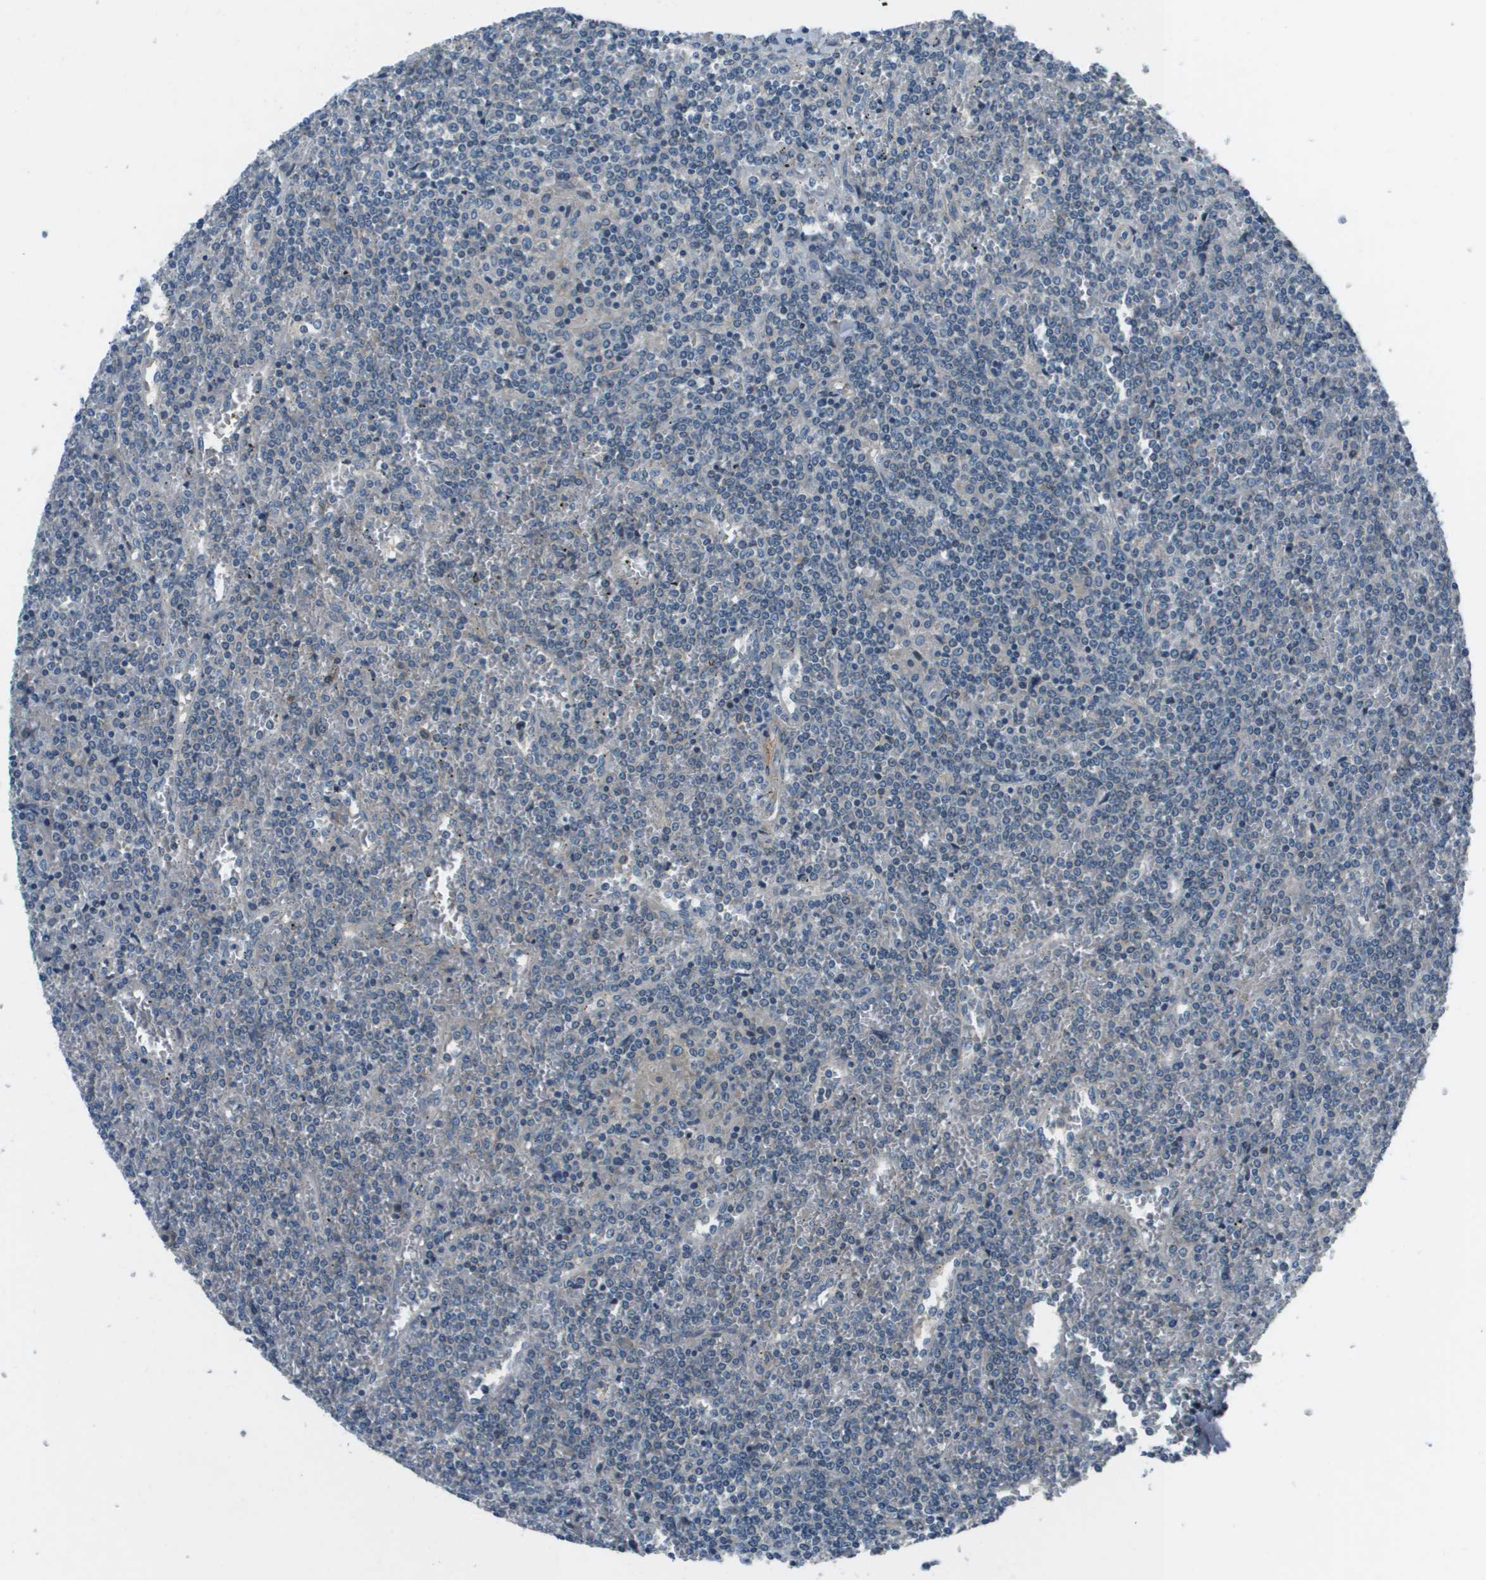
{"staining": {"intensity": "negative", "quantity": "none", "location": "none"}, "tissue": "lymphoma", "cell_type": "Tumor cells", "image_type": "cancer", "snomed": [{"axis": "morphology", "description": "Malignant lymphoma, non-Hodgkin's type, Low grade"}, {"axis": "topography", "description": "Spleen"}], "caption": "High magnification brightfield microscopy of lymphoma stained with DAB (3,3'-diaminobenzidine) (brown) and counterstained with hematoxylin (blue): tumor cells show no significant expression.", "gene": "PCOLCE", "patient": {"sex": "female", "age": 19}}